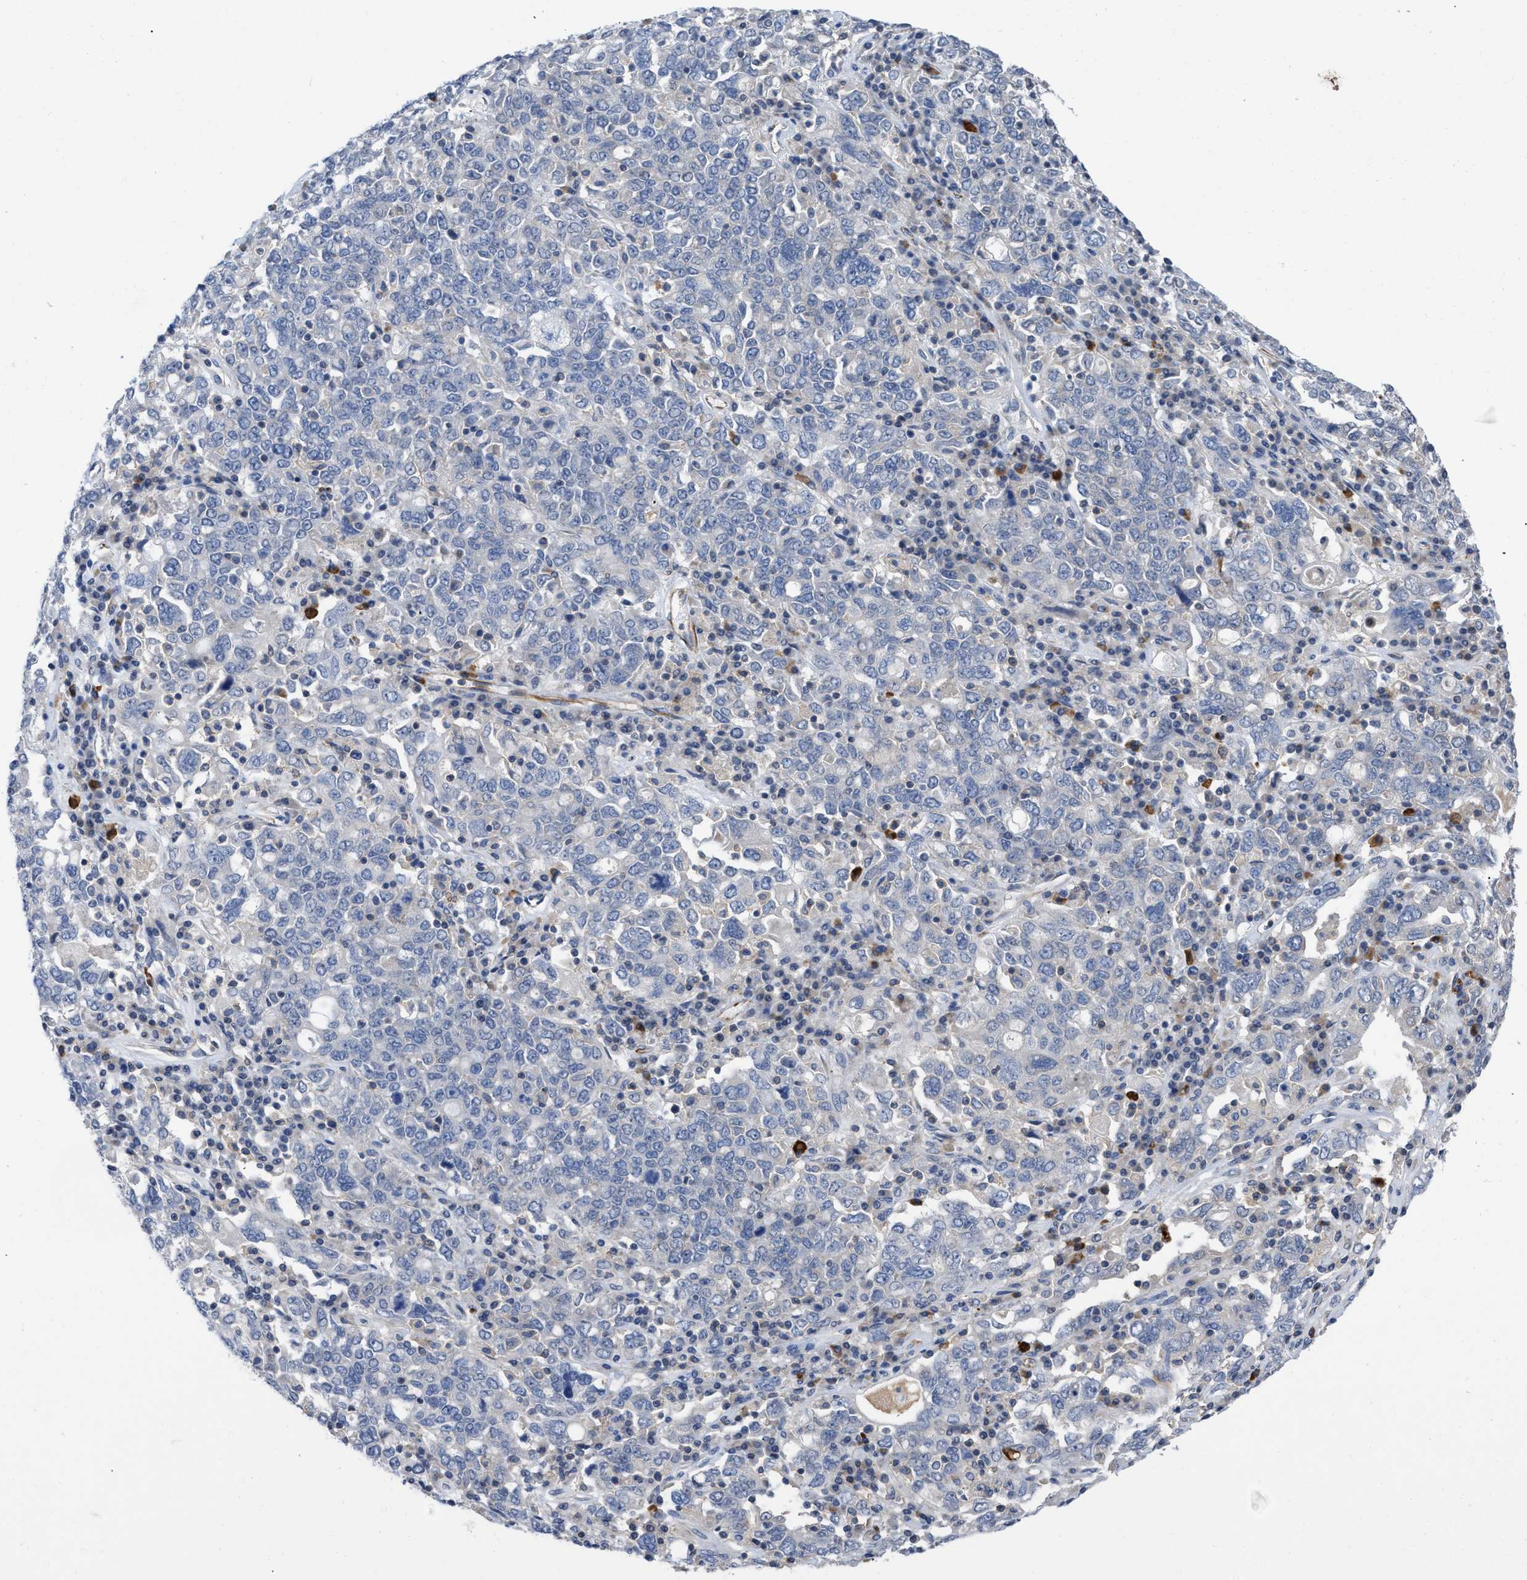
{"staining": {"intensity": "negative", "quantity": "none", "location": "none"}, "tissue": "ovarian cancer", "cell_type": "Tumor cells", "image_type": "cancer", "snomed": [{"axis": "morphology", "description": "Carcinoma, endometroid"}, {"axis": "topography", "description": "Ovary"}], "caption": "DAB immunohistochemical staining of endometroid carcinoma (ovarian) shows no significant expression in tumor cells.", "gene": "TMEM131", "patient": {"sex": "female", "age": 62}}